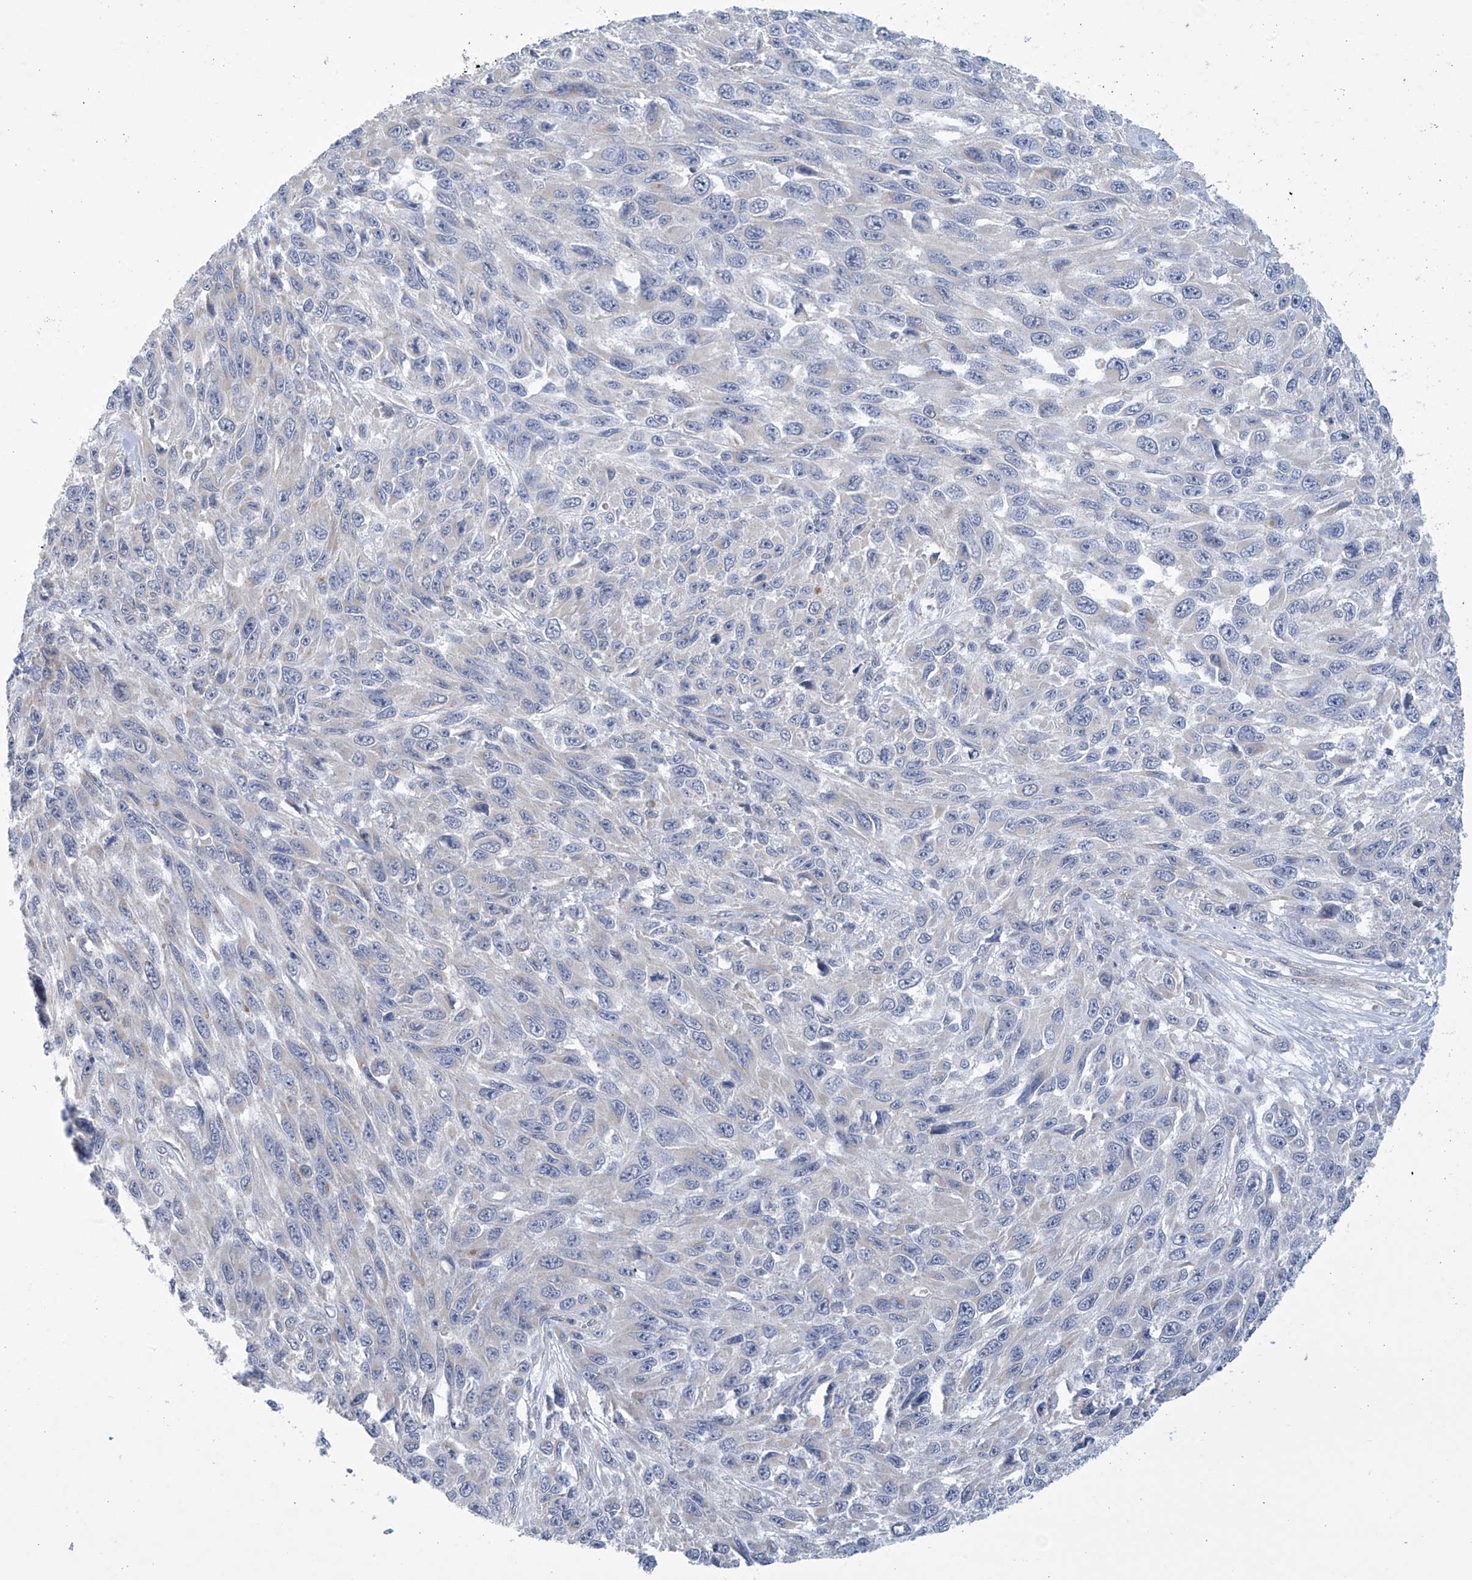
{"staining": {"intensity": "negative", "quantity": "none", "location": "none"}, "tissue": "melanoma", "cell_type": "Tumor cells", "image_type": "cancer", "snomed": [{"axis": "morphology", "description": "Malignant melanoma, NOS"}, {"axis": "topography", "description": "Skin"}], "caption": "A high-resolution image shows immunohistochemistry (IHC) staining of melanoma, which shows no significant staining in tumor cells. (Brightfield microscopy of DAB immunohistochemistry (IHC) at high magnification).", "gene": "ABHD13", "patient": {"sex": "female", "age": 96}}